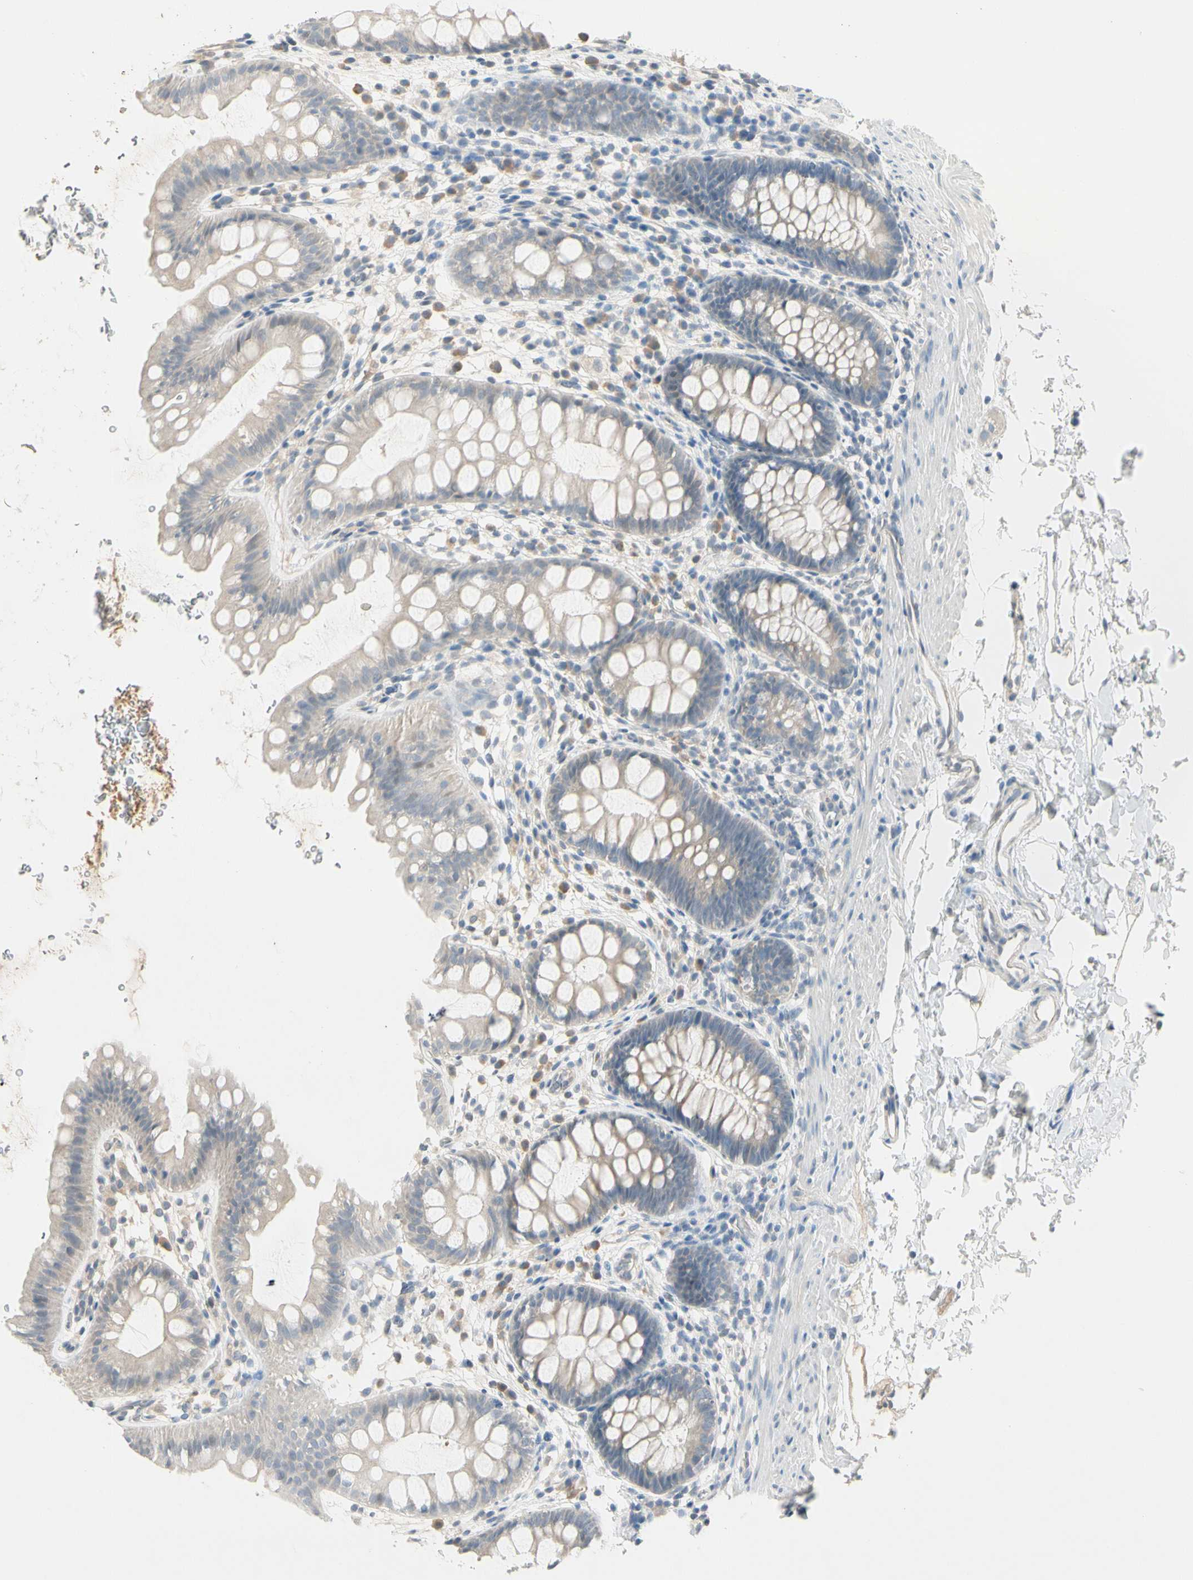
{"staining": {"intensity": "weak", "quantity": "25%-75%", "location": "cytoplasmic/membranous"}, "tissue": "rectum", "cell_type": "Glandular cells", "image_type": "normal", "snomed": [{"axis": "morphology", "description": "Normal tissue, NOS"}, {"axis": "topography", "description": "Rectum"}], "caption": "Weak cytoplasmic/membranous expression is seen in approximately 25%-75% of glandular cells in normal rectum.", "gene": "PRSS21", "patient": {"sex": "female", "age": 24}}